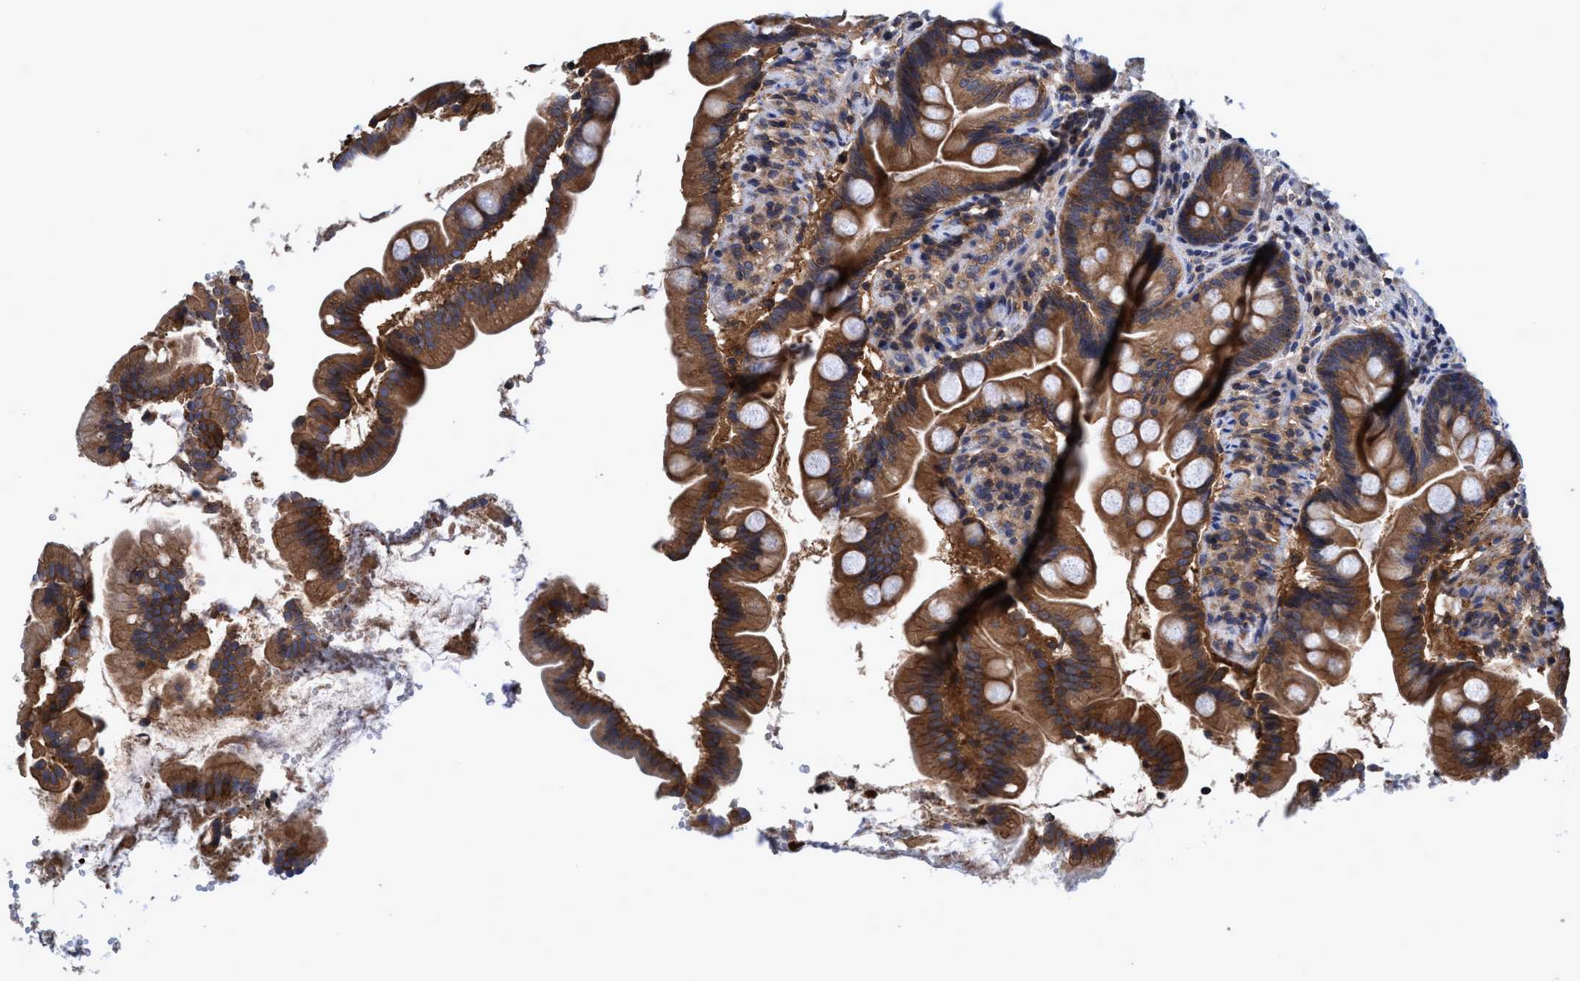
{"staining": {"intensity": "strong", "quantity": ">75%", "location": "cytoplasmic/membranous"}, "tissue": "small intestine", "cell_type": "Glandular cells", "image_type": "normal", "snomed": [{"axis": "morphology", "description": "Normal tissue, NOS"}, {"axis": "topography", "description": "Small intestine"}], "caption": "A high amount of strong cytoplasmic/membranous expression is identified in about >75% of glandular cells in benign small intestine. The protein is stained brown, and the nuclei are stained in blue (DAB IHC with brightfield microscopy, high magnification).", "gene": "CALCOCO2", "patient": {"sex": "female", "age": 56}}